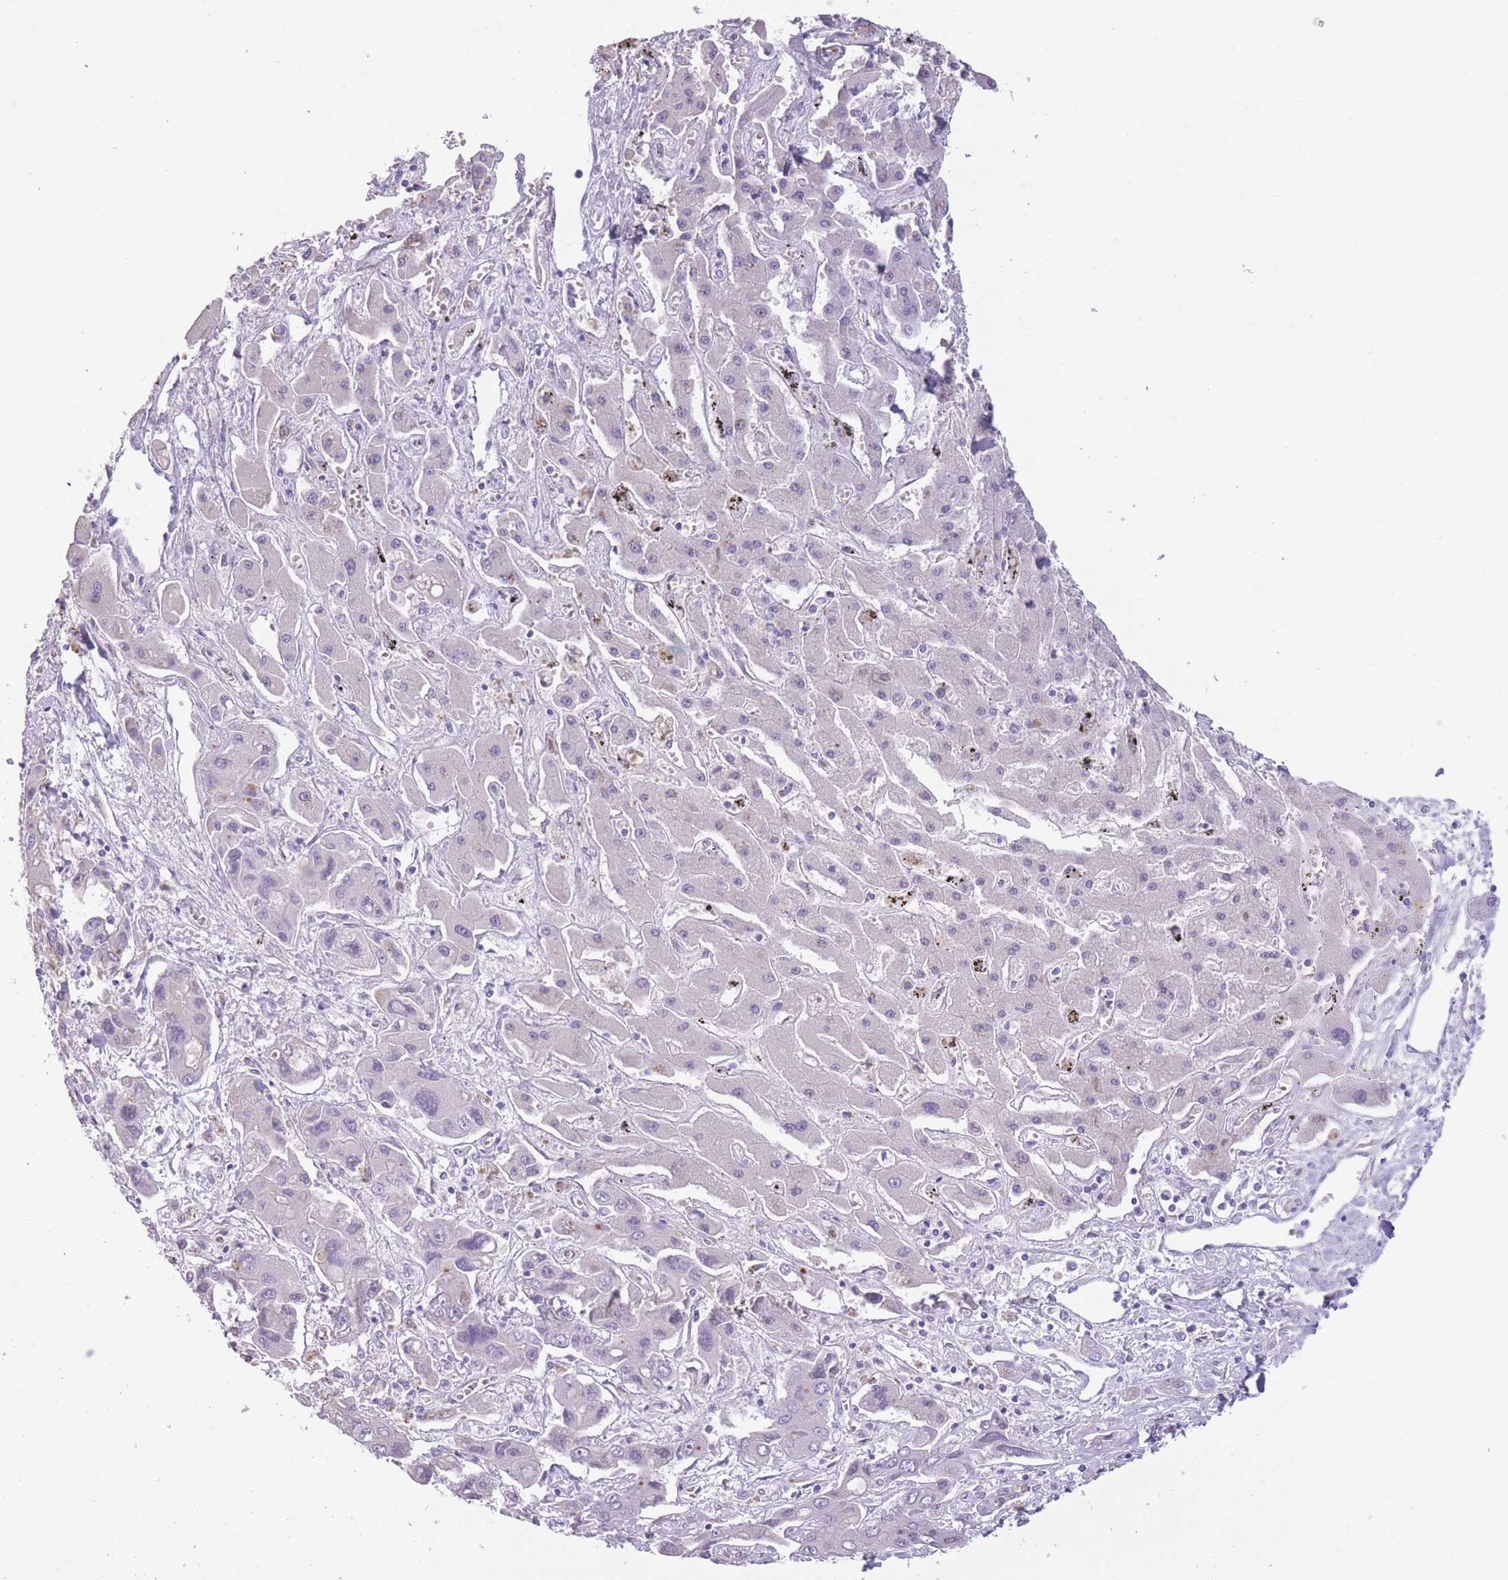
{"staining": {"intensity": "negative", "quantity": "none", "location": "none"}, "tissue": "liver cancer", "cell_type": "Tumor cells", "image_type": "cancer", "snomed": [{"axis": "morphology", "description": "Cholangiocarcinoma"}, {"axis": "topography", "description": "Liver"}], "caption": "Tumor cells show no significant expression in liver cancer.", "gene": "WDR70", "patient": {"sex": "male", "age": 67}}